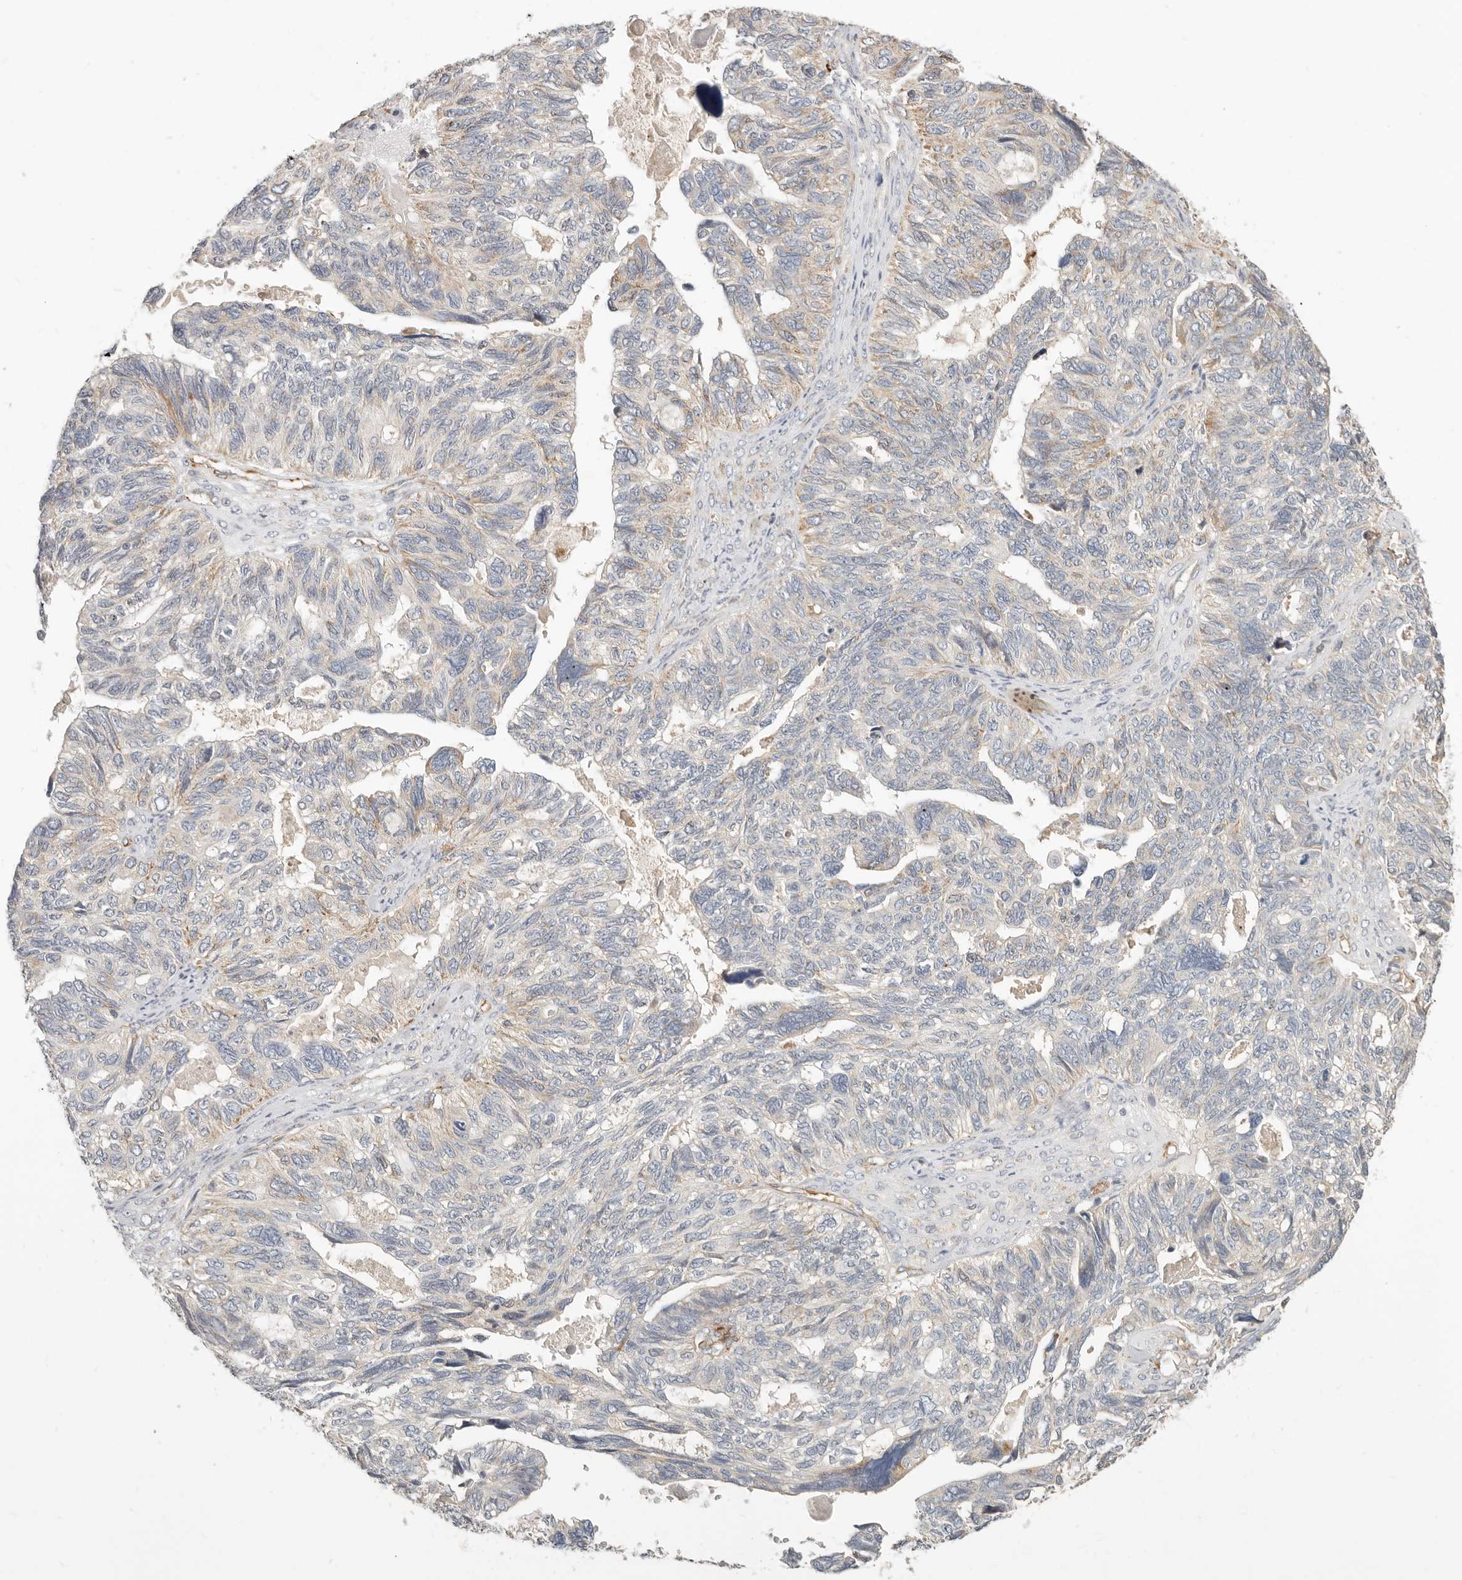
{"staining": {"intensity": "weak", "quantity": "<25%", "location": "cytoplasmic/membranous"}, "tissue": "ovarian cancer", "cell_type": "Tumor cells", "image_type": "cancer", "snomed": [{"axis": "morphology", "description": "Cystadenocarcinoma, serous, NOS"}, {"axis": "topography", "description": "Ovary"}], "caption": "Tumor cells show no significant protein staining in ovarian cancer (serous cystadenocarcinoma). Nuclei are stained in blue.", "gene": "SPRING1", "patient": {"sex": "female", "age": 79}}